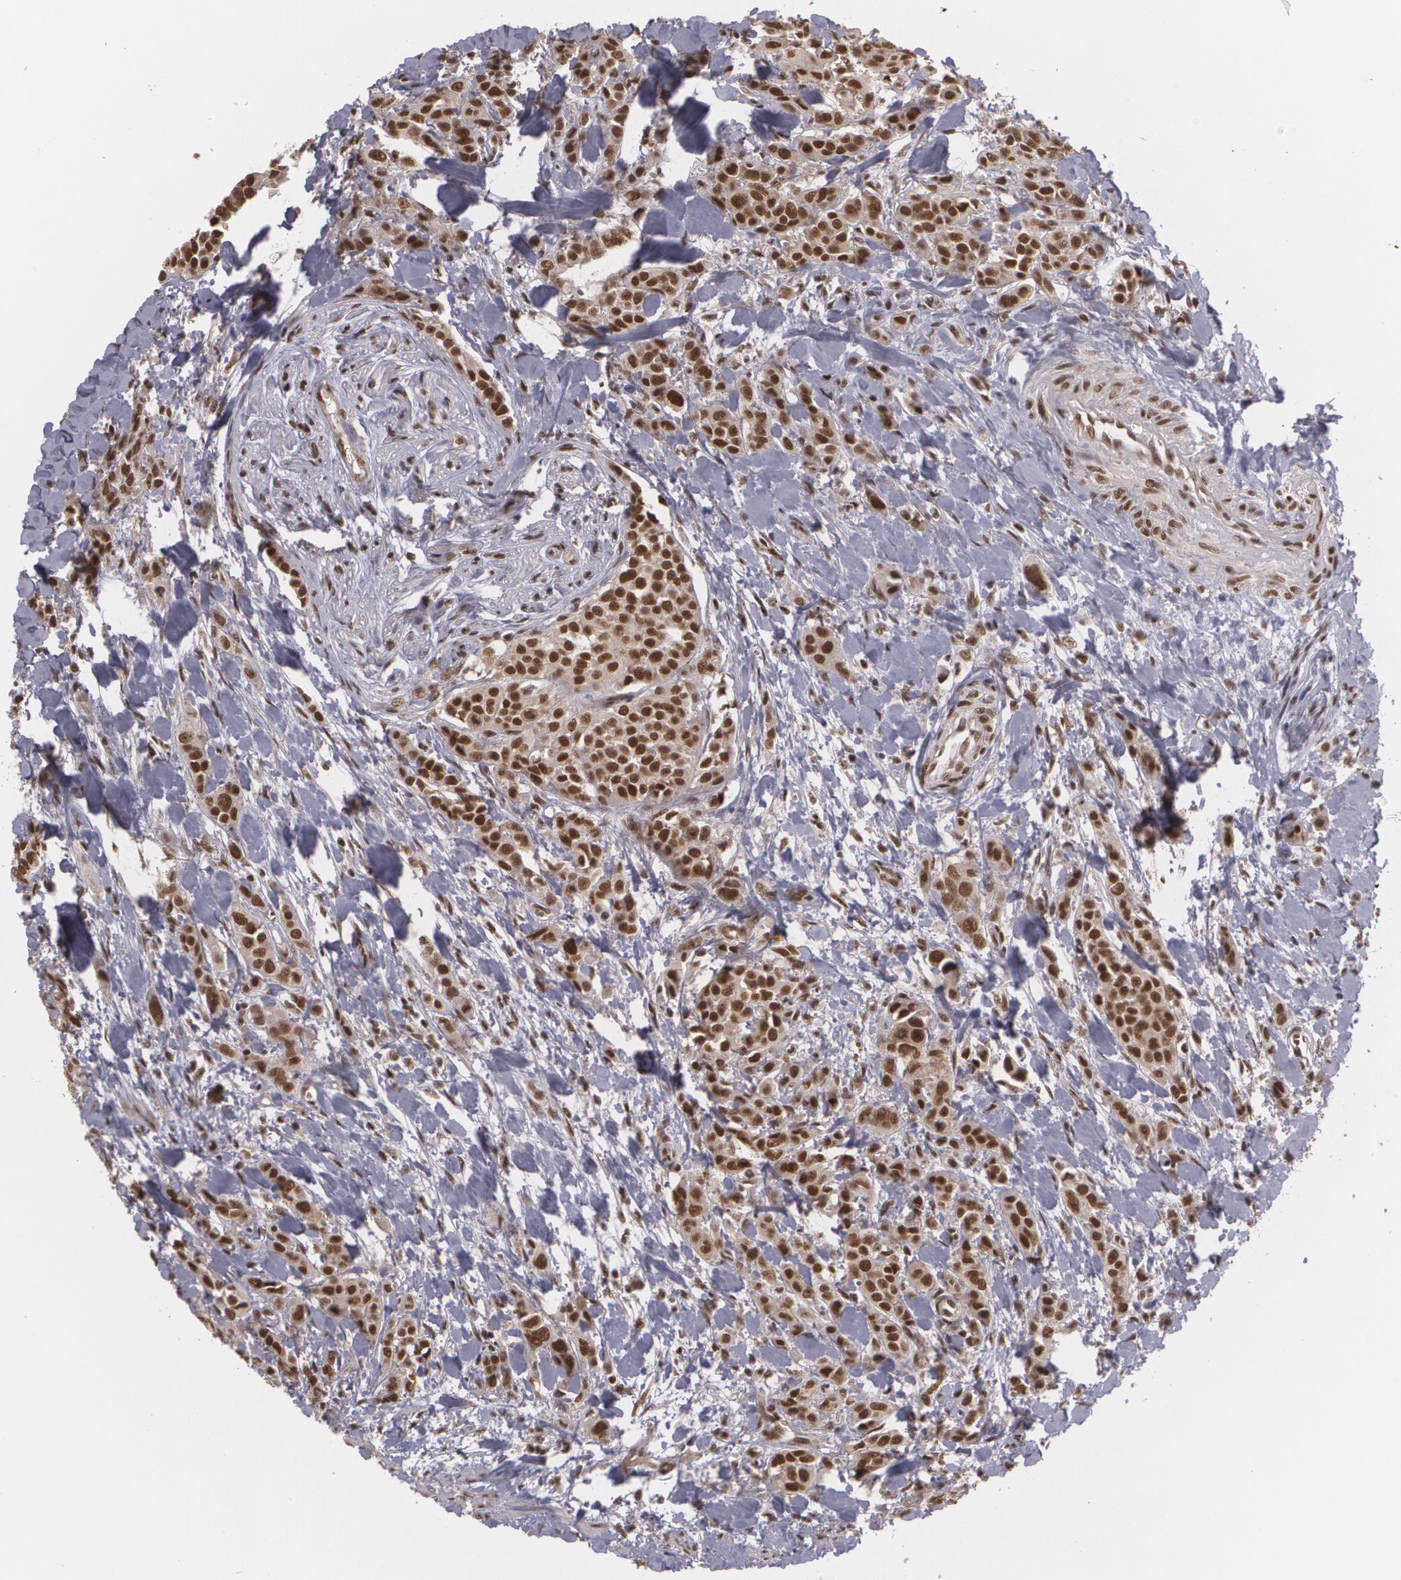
{"staining": {"intensity": "strong", "quantity": ">75%", "location": "nuclear"}, "tissue": "urothelial cancer", "cell_type": "Tumor cells", "image_type": "cancer", "snomed": [{"axis": "morphology", "description": "Urothelial carcinoma, High grade"}, {"axis": "topography", "description": "Urinary bladder"}], "caption": "This histopathology image exhibits immunohistochemistry staining of urothelial cancer, with high strong nuclear positivity in approximately >75% of tumor cells.", "gene": "RXRB", "patient": {"sex": "male", "age": 56}}